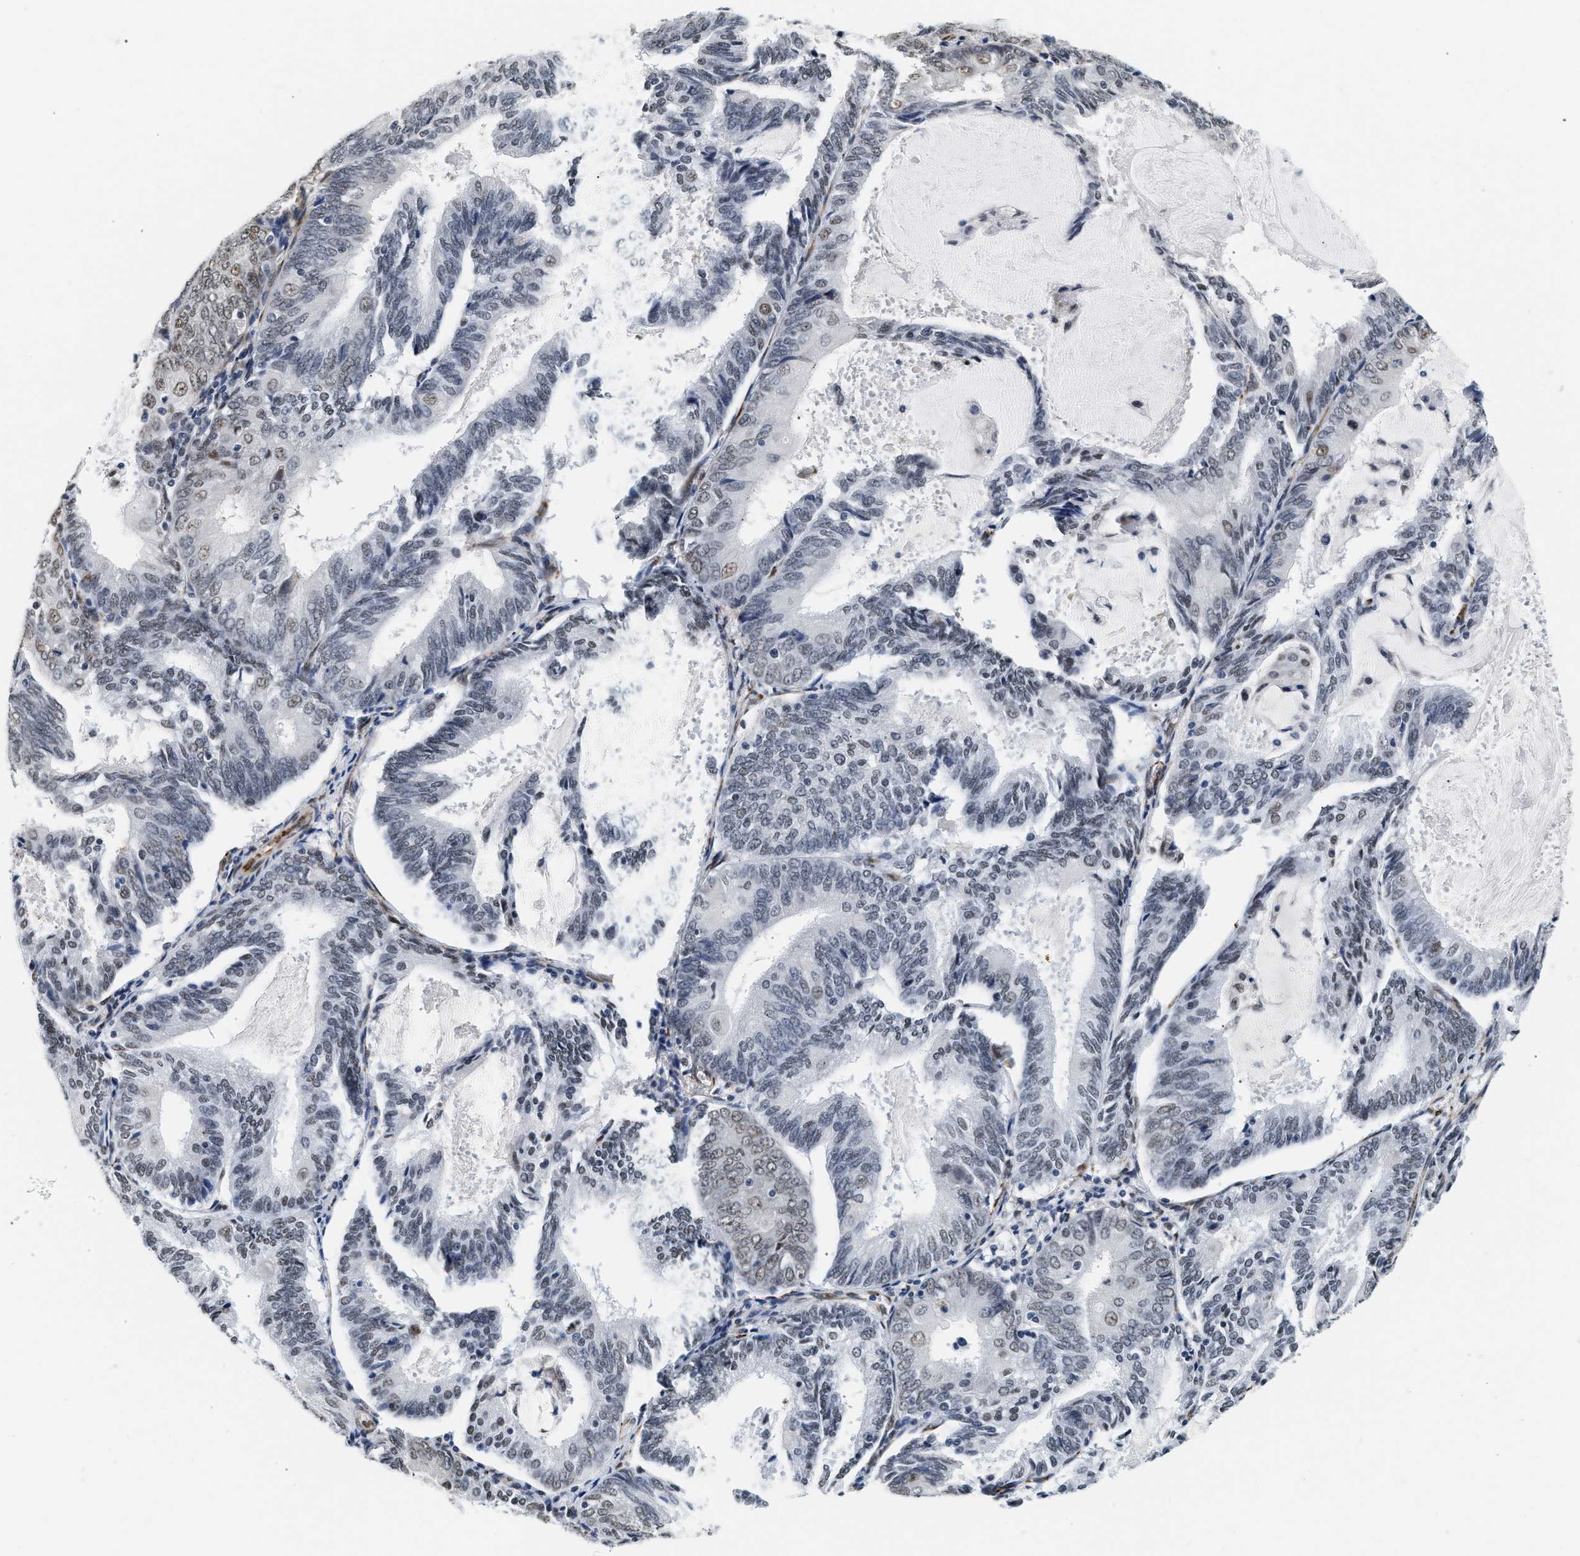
{"staining": {"intensity": "weak", "quantity": "<25%", "location": "nuclear"}, "tissue": "endometrial cancer", "cell_type": "Tumor cells", "image_type": "cancer", "snomed": [{"axis": "morphology", "description": "Adenocarcinoma, NOS"}, {"axis": "topography", "description": "Endometrium"}], "caption": "Human adenocarcinoma (endometrial) stained for a protein using IHC demonstrates no positivity in tumor cells.", "gene": "THOC1", "patient": {"sex": "female", "age": 81}}